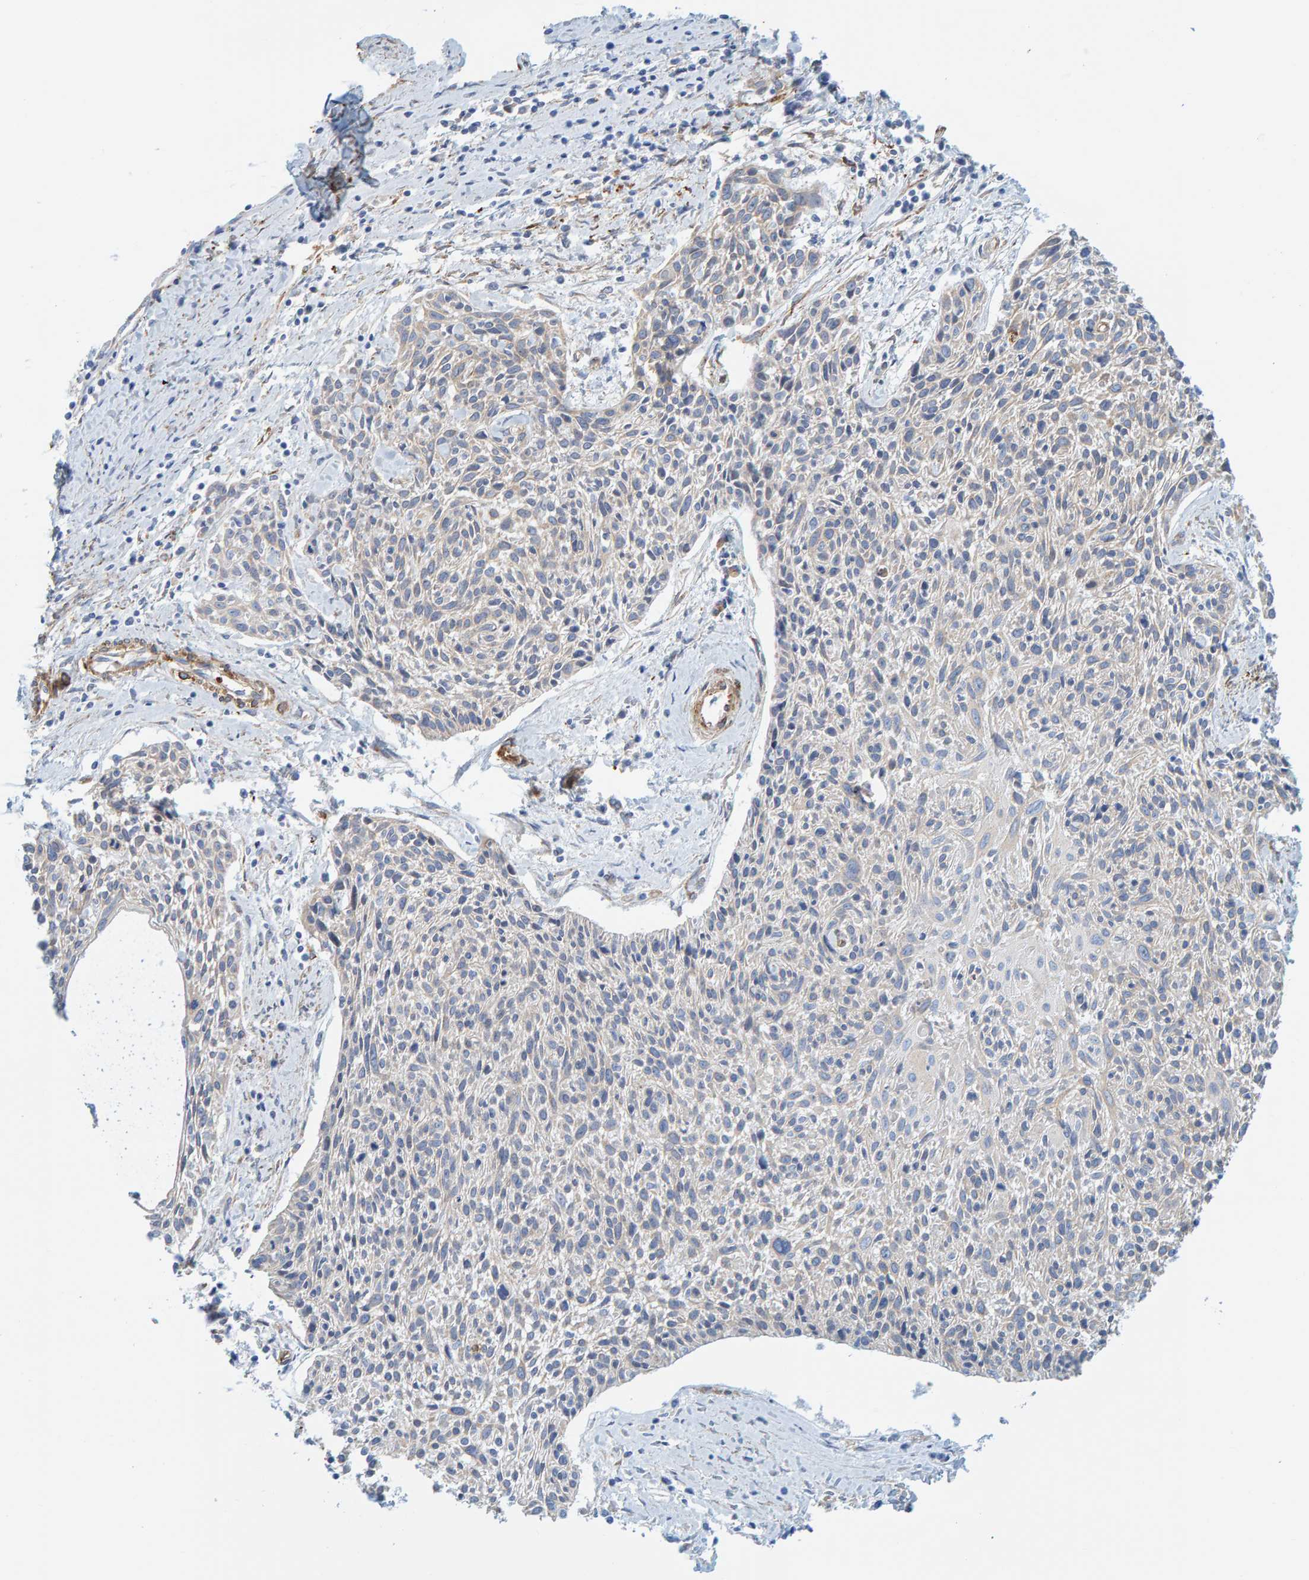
{"staining": {"intensity": "weak", "quantity": "25%-75%", "location": "cytoplasmic/membranous"}, "tissue": "cervical cancer", "cell_type": "Tumor cells", "image_type": "cancer", "snomed": [{"axis": "morphology", "description": "Squamous cell carcinoma, NOS"}, {"axis": "topography", "description": "Cervix"}], "caption": "This is a photomicrograph of immunohistochemistry staining of cervical squamous cell carcinoma, which shows weak staining in the cytoplasmic/membranous of tumor cells.", "gene": "MAP1B", "patient": {"sex": "female", "age": 51}}